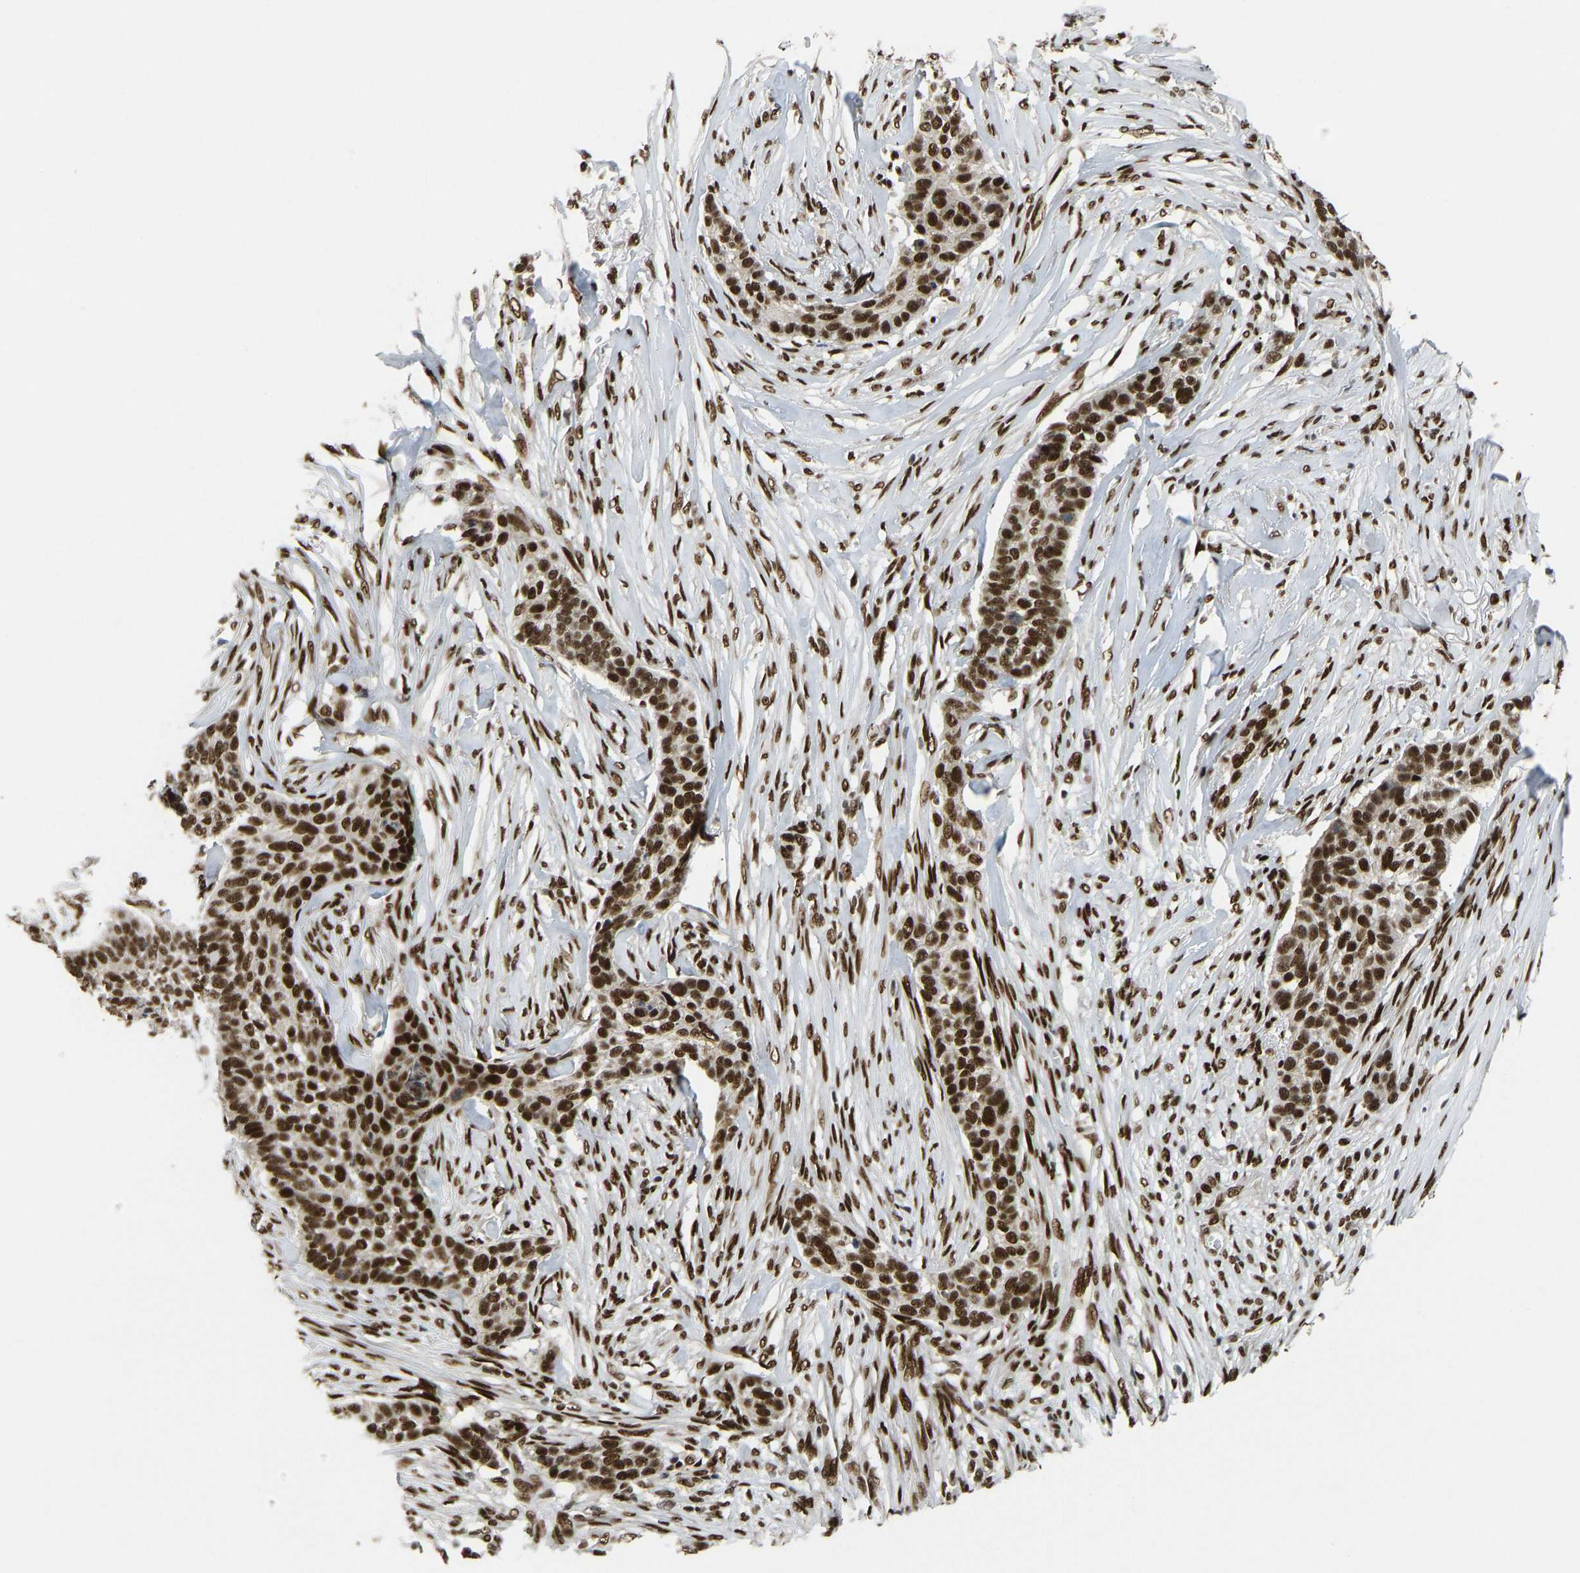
{"staining": {"intensity": "strong", "quantity": ">75%", "location": "nuclear"}, "tissue": "skin cancer", "cell_type": "Tumor cells", "image_type": "cancer", "snomed": [{"axis": "morphology", "description": "Basal cell carcinoma"}, {"axis": "topography", "description": "Skin"}], "caption": "Protein expression analysis of skin cancer exhibits strong nuclear positivity in approximately >75% of tumor cells.", "gene": "FOXK1", "patient": {"sex": "male", "age": 85}}